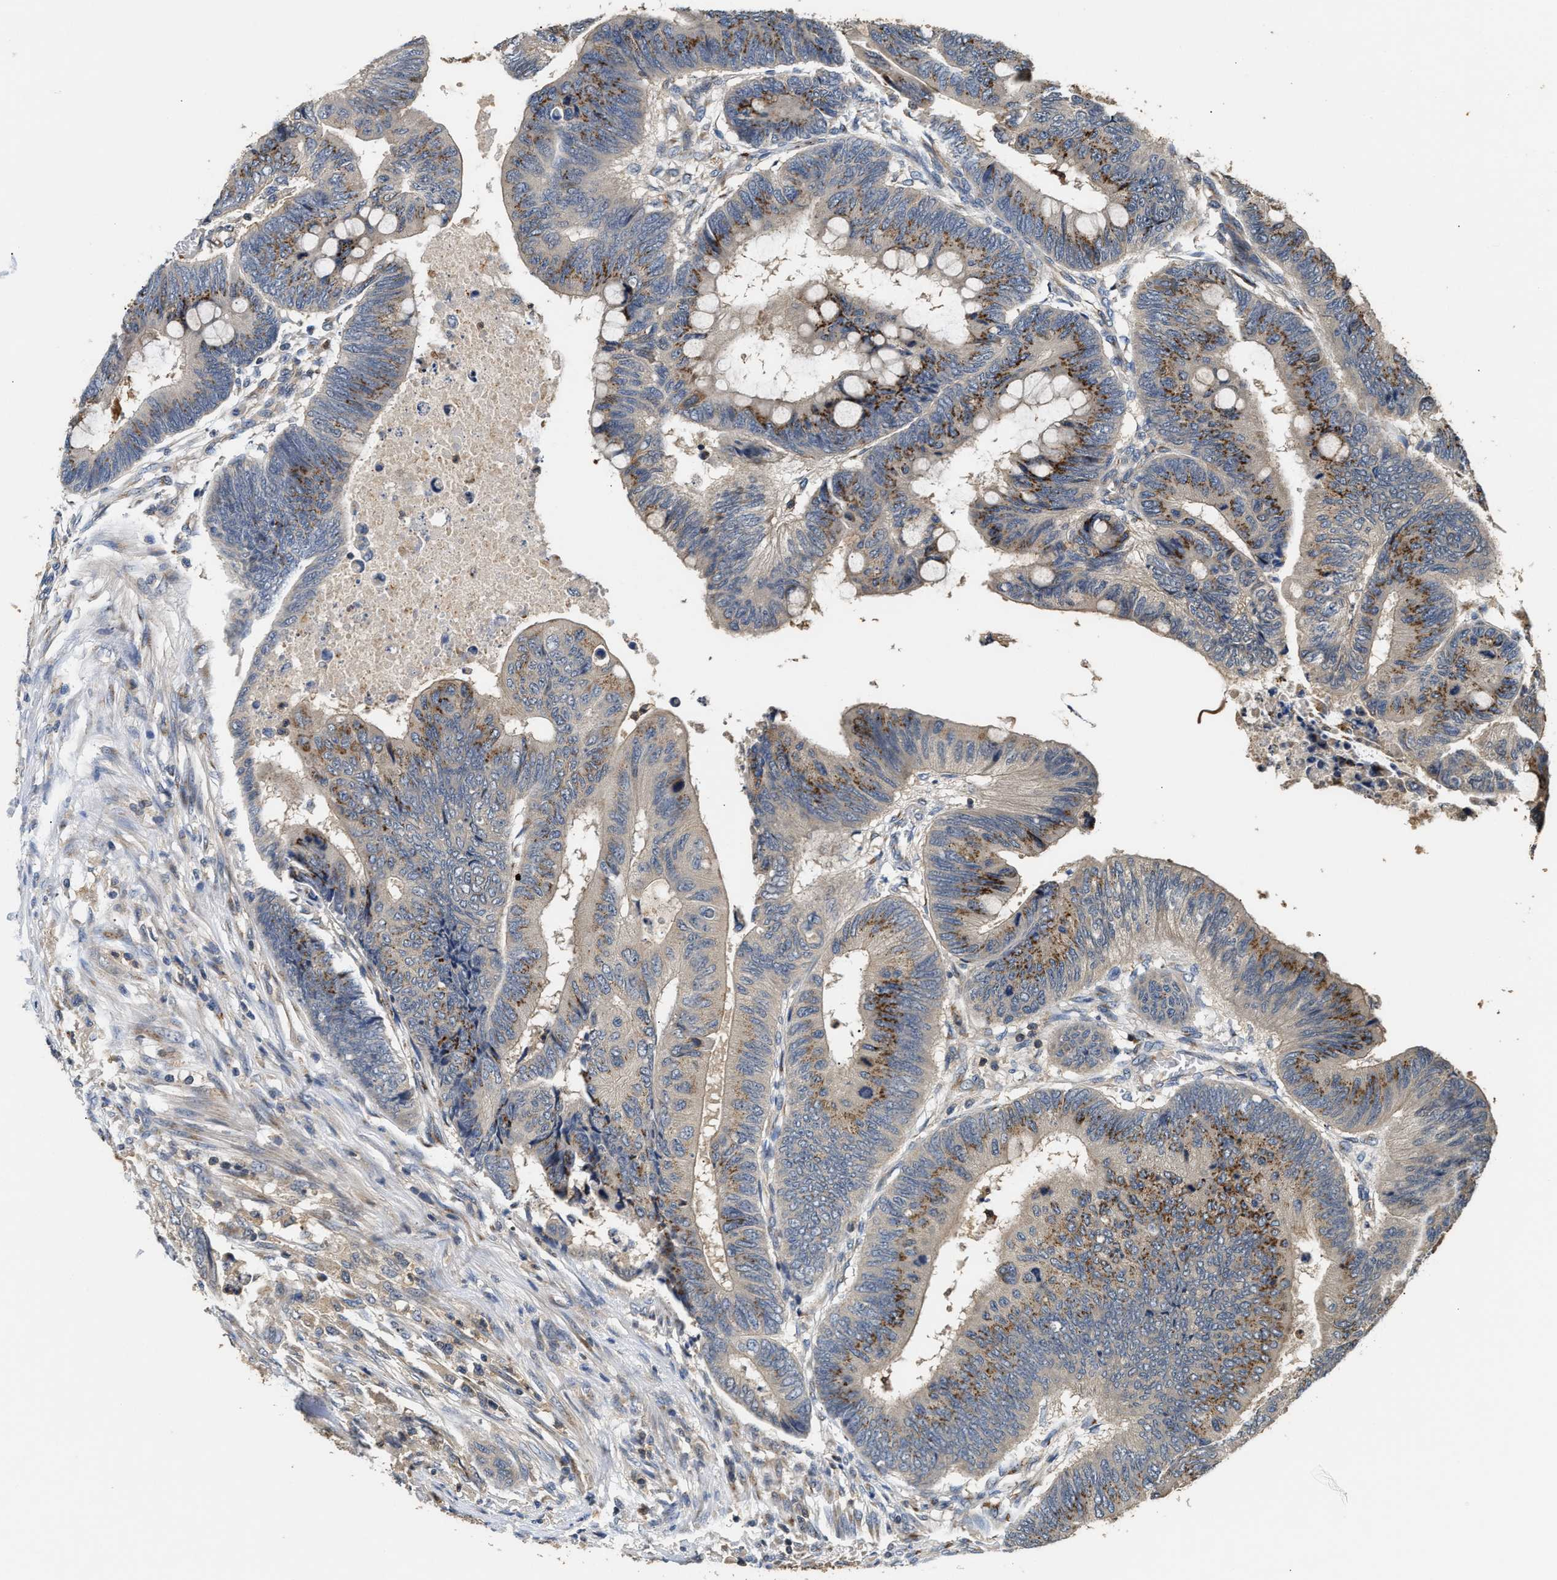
{"staining": {"intensity": "moderate", "quantity": "25%-75%", "location": "cytoplasmic/membranous"}, "tissue": "colorectal cancer", "cell_type": "Tumor cells", "image_type": "cancer", "snomed": [{"axis": "morphology", "description": "Normal tissue, NOS"}, {"axis": "morphology", "description": "Adenocarcinoma, NOS"}, {"axis": "topography", "description": "Rectum"}, {"axis": "topography", "description": "Peripheral nerve tissue"}], "caption": "Protein staining reveals moderate cytoplasmic/membranous expression in approximately 25%-75% of tumor cells in colorectal adenocarcinoma.", "gene": "CHUK", "patient": {"sex": "male", "age": 92}}